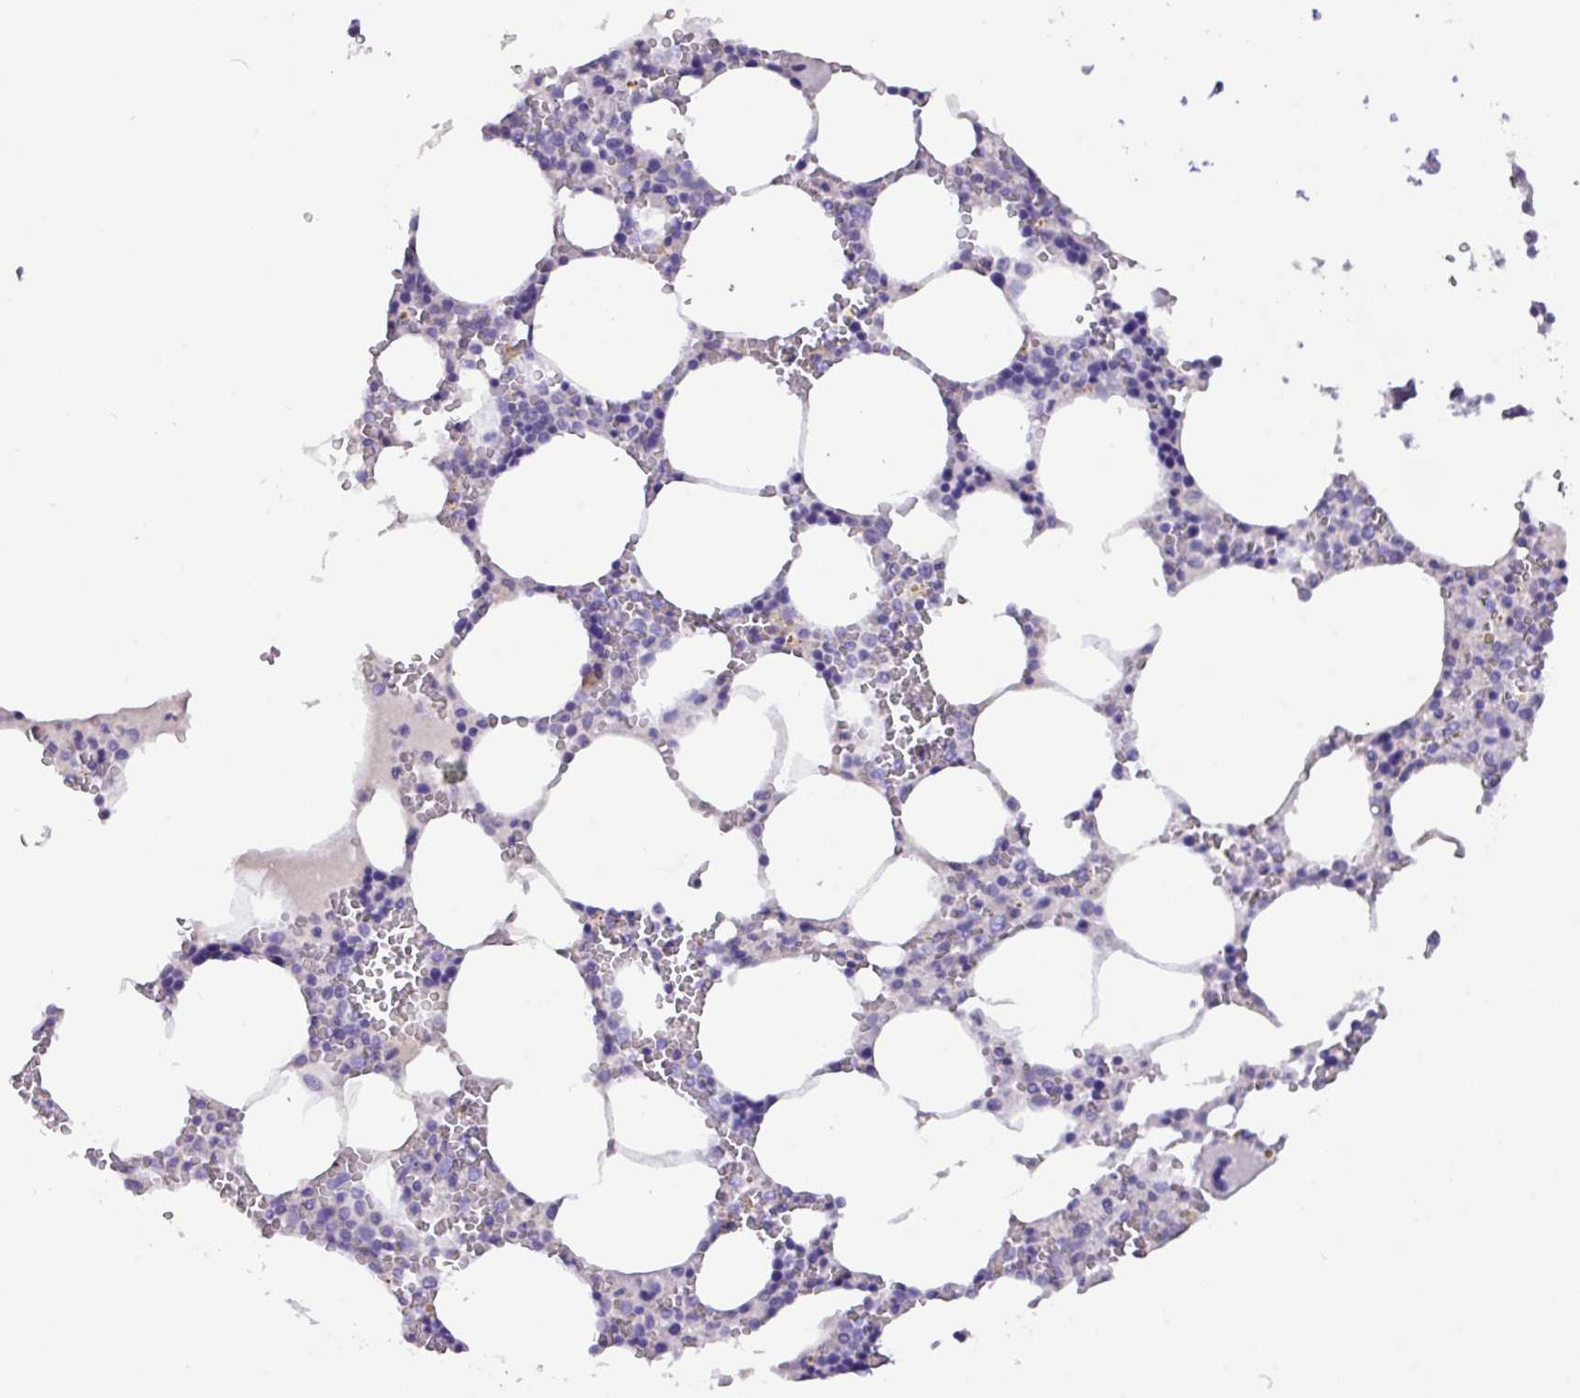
{"staining": {"intensity": "negative", "quantity": "none", "location": "none"}, "tissue": "bone marrow", "cell_type": "Hematopoietic cells", "image_type": "normal", "snomed": [{"axis": "morphology", "description": "Normal tissue, NOS"}, {"axis": "topography", "description": "Bone marrow"}], "caption": "High power microscopy histopathology image of an immunohistochemistry histopathology image of normal bone marrow, revealing no significant expression in hematopoietic cells. (DAB (3,3'-diaminobenzidine) IHC, high magnification).", "gene": "EPCAM", "patient": {"sex": "male", "age": 64}}